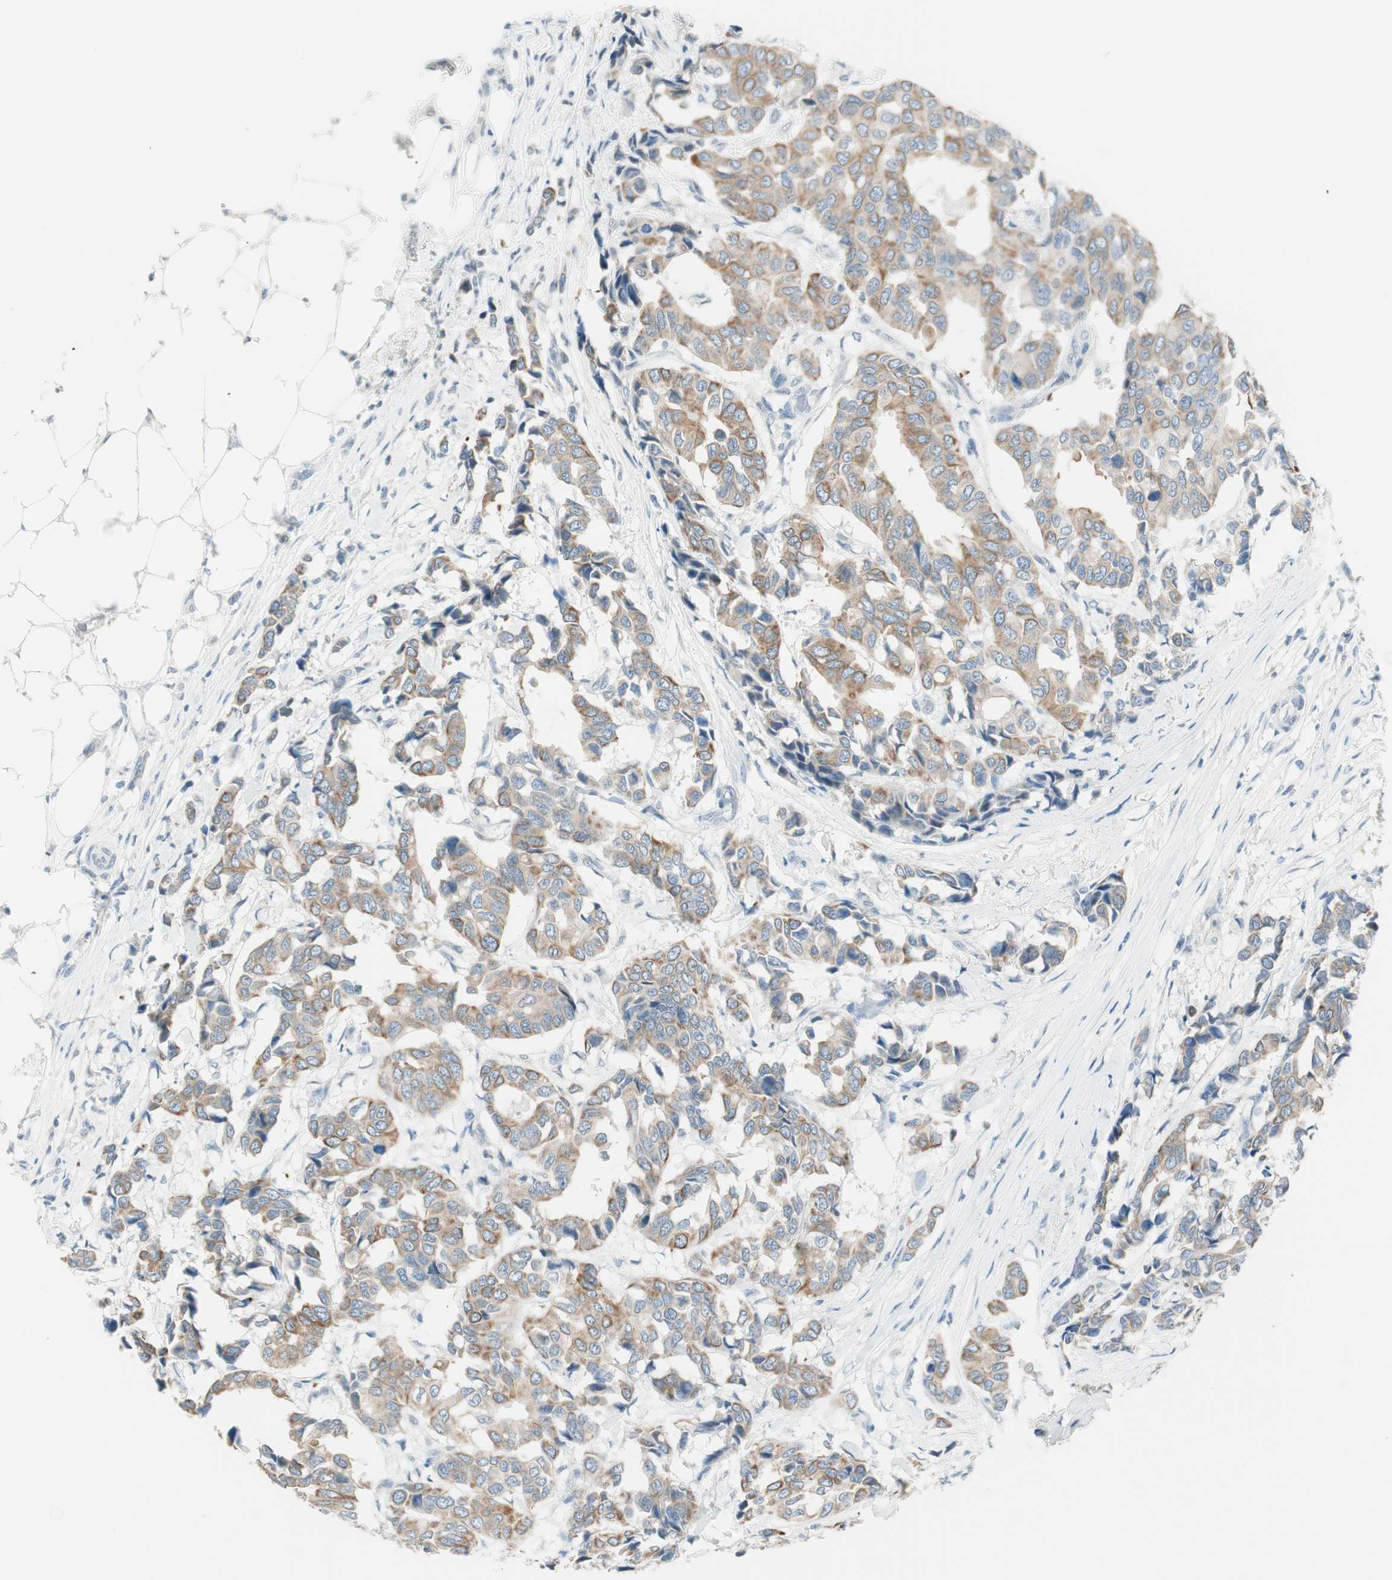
{"staining": {"intensity": "moderate", "quantity": ">75%", "location": "cytoplasmic/membranous"}, "tissue": "breast cancer", "cell_type": "Tumor cells", "image_type": "cancer", "snomed": [{"axis": "morphology", "description": "Duct carcinoma"}, {"axis": "topography", "description": "Breast"}], "caption": "Brown immunohistochemical staining in human invasive ductal carcinoma (breast) exhibits moderate cytoplasmic/membranous staining in approximately >75% of tumor cells.", "gene": "GNAO1", "patient": {"sex": "female", "age": 87}}